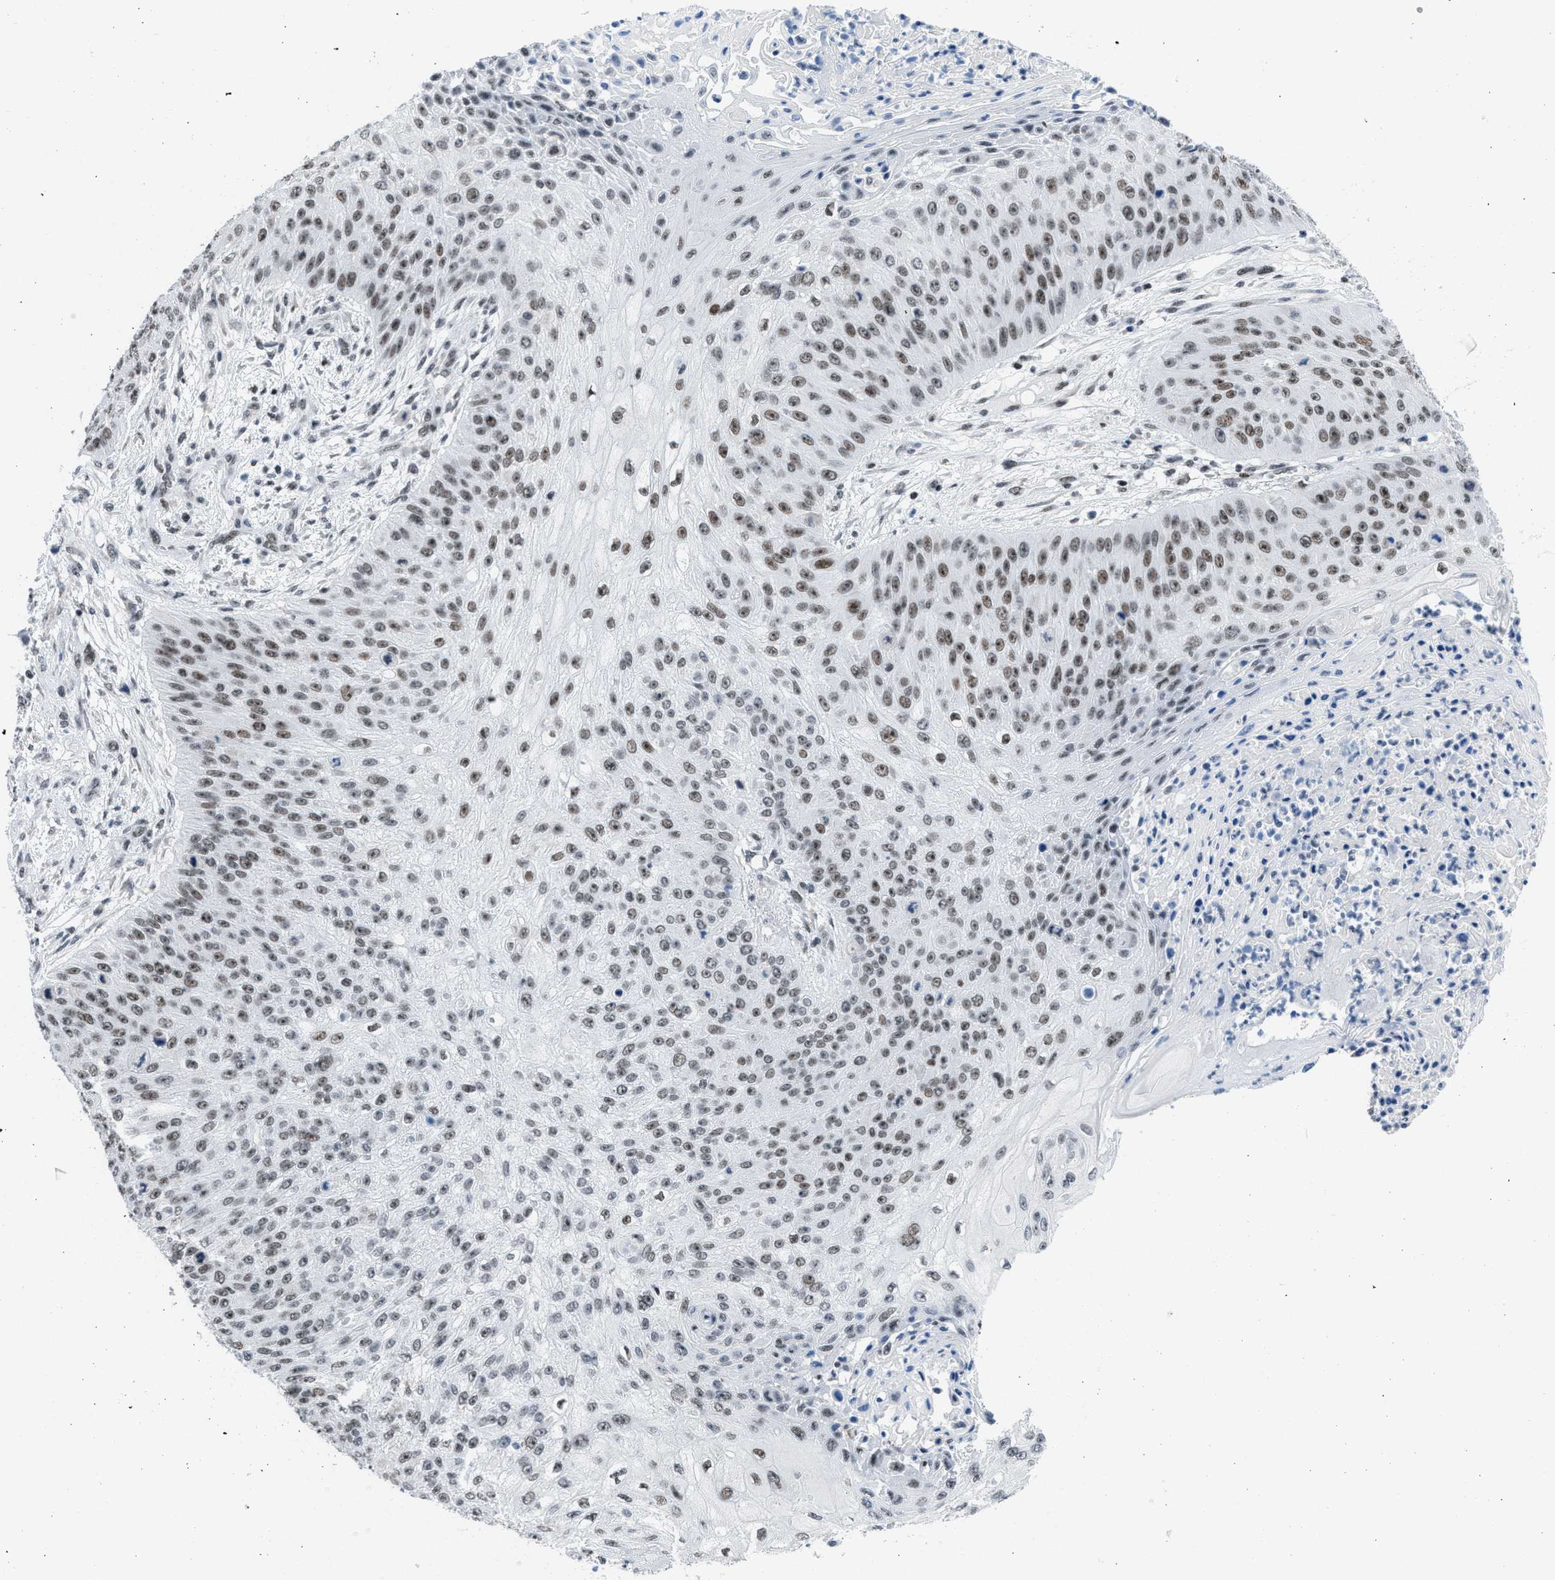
{"staining": {"intensity": "moderate", "quantity": ">75%", "location": "nuclear"}, "tissue": "skin cancer", "cell_type": "Tumor cells", "image_type": "cancer", "snomed": [{"axis": "morphology", "description": "Squamous cell carcinoma, NOS"}, {"axis": "topography", "description": "Skin"}], "caption": "Immunohistochemistry (IHC) histopathology image of skin cancer stained for a protein (brown), which shows medium levels of moderate nuclear expression in about >75% of tumor cells.", "gene": "TERF2IP", "patient": {"sex": "female", "age": 80}}